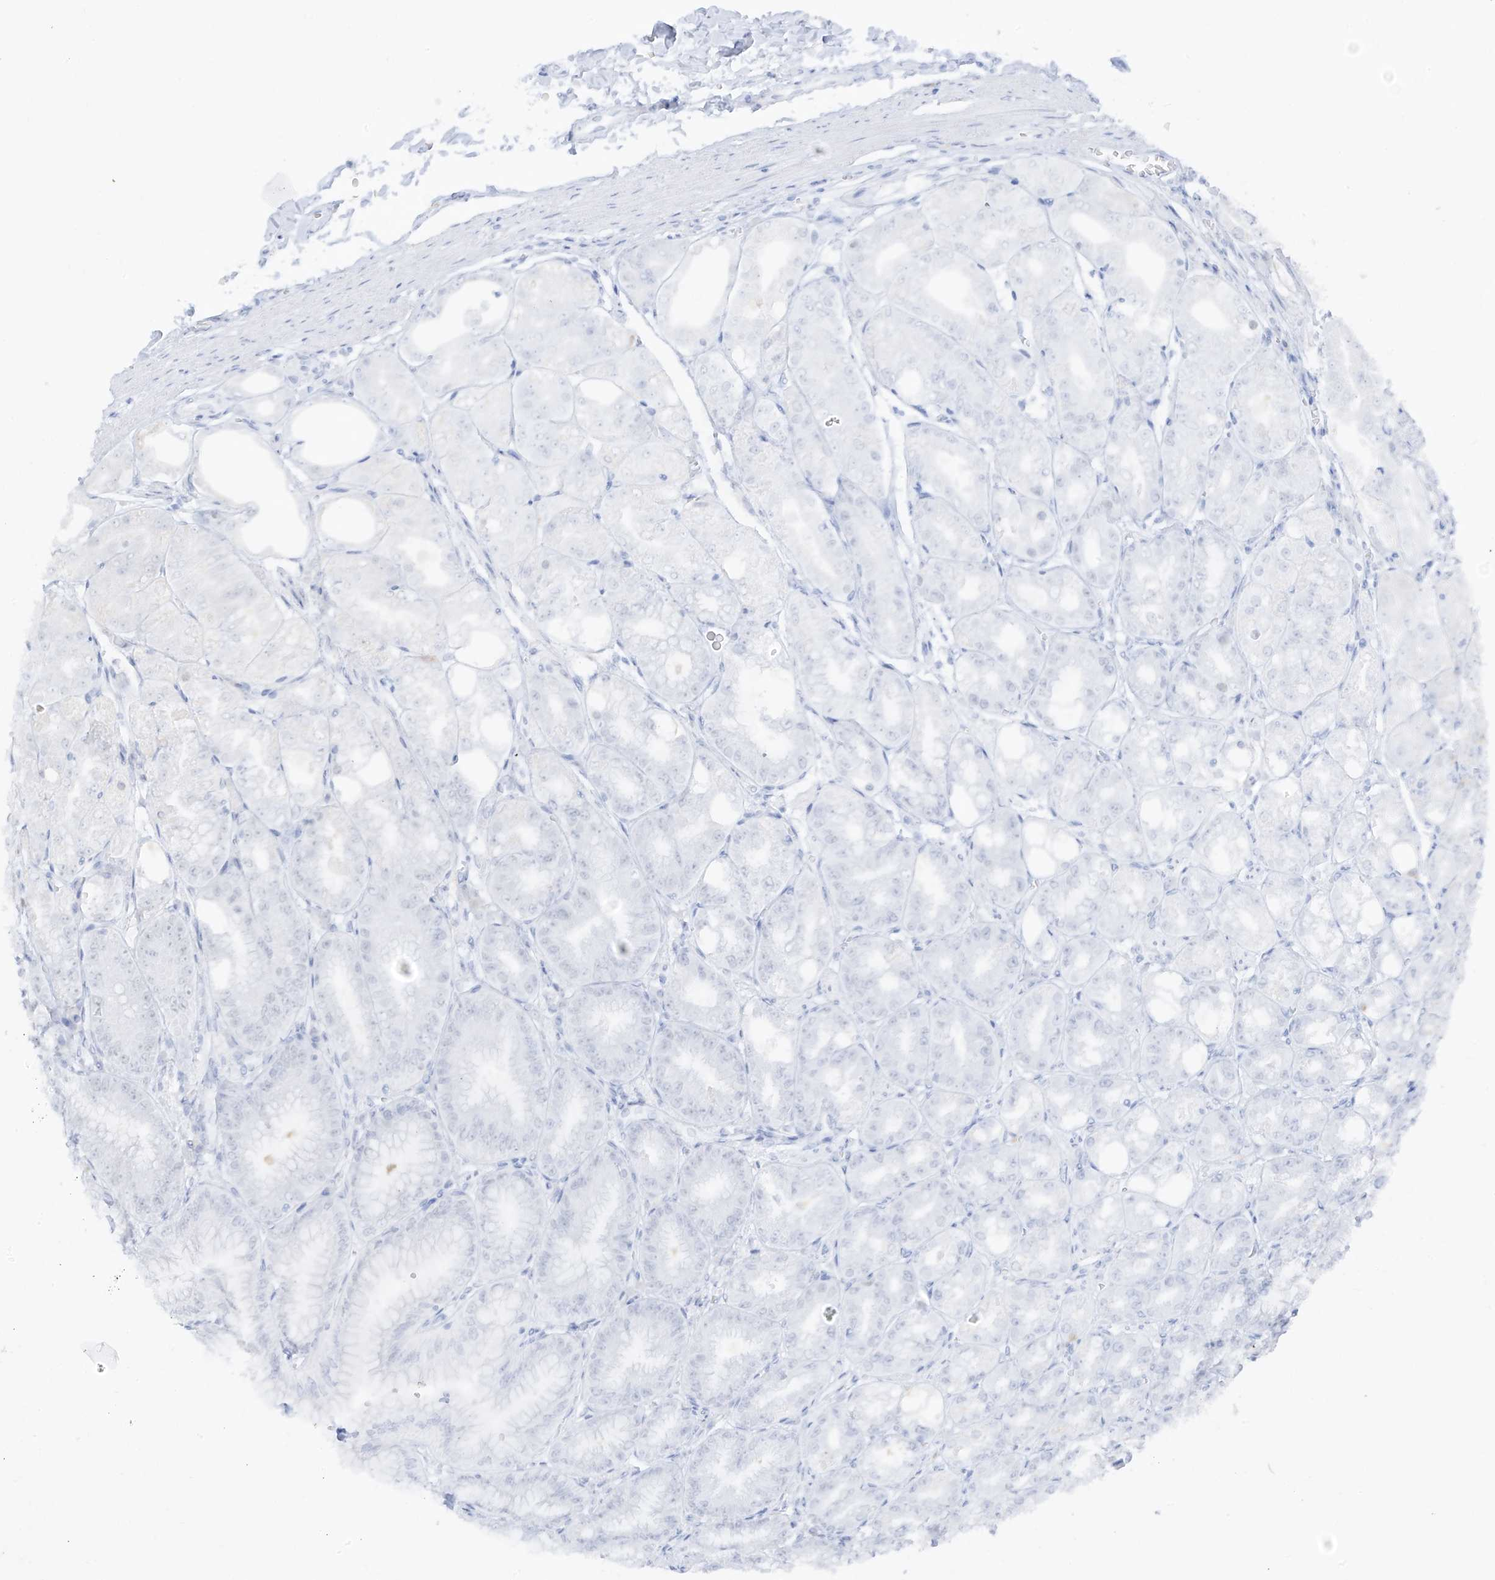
{"staining": {"intensity": "negative", "quantity": "none", "location": "none"}, "tissue": "stomach", "cell_type": "Glandular cells", "image_type": "normal", "snomed": [{"axis": "morphology", "description": "Normal tissue, NOS"}, {"axis": "topography", "description": "Stomach, lower"}], "caption": "Glandular cells are negative for protein expression in benign human stomach. The staining is performed using DAB (3,3'-diaminobenzidine) brown chromogen with nuclei counter-stained in using hematoxylin.", "gene": "ZMYM2", "patient": {"sex": "male", "age": 71}}